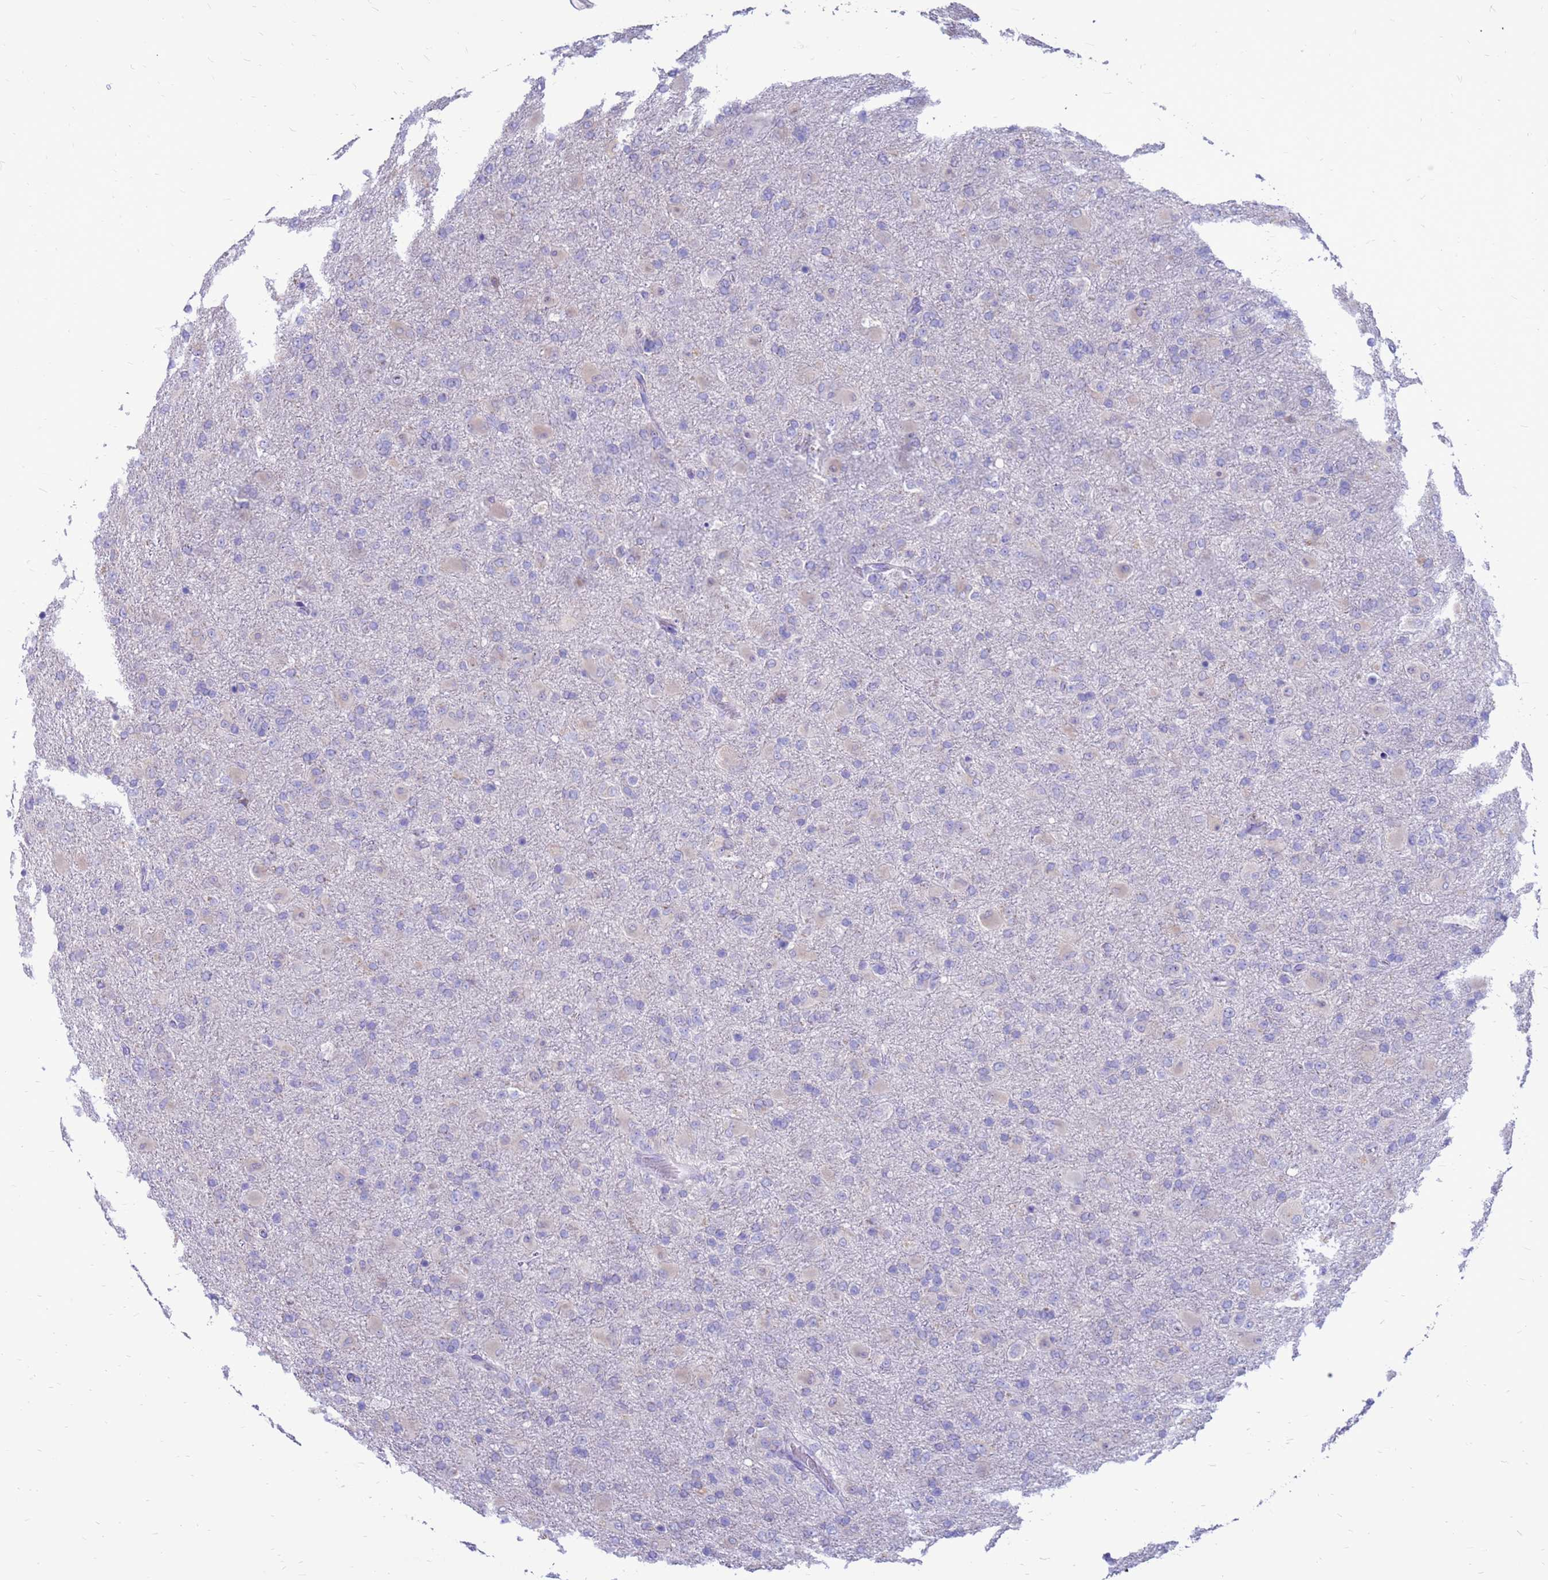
{"staining": {"intensity": "negative", "quantity": "none", "location": "none"}, "tissue": "glioma", "cell_type": "Tumor cells", "image_type": "cancer", "snomed": [{"axis": "morphology", "description": "Glioma, malignant, Low grade"}, {"axis": "topography", "description": "Brain"}], "caption": "A micrograph of human glioma is negative for staining in tumor cells.", "gene": "PDE10A", "patient": {"sex": "male", "age": 65}}